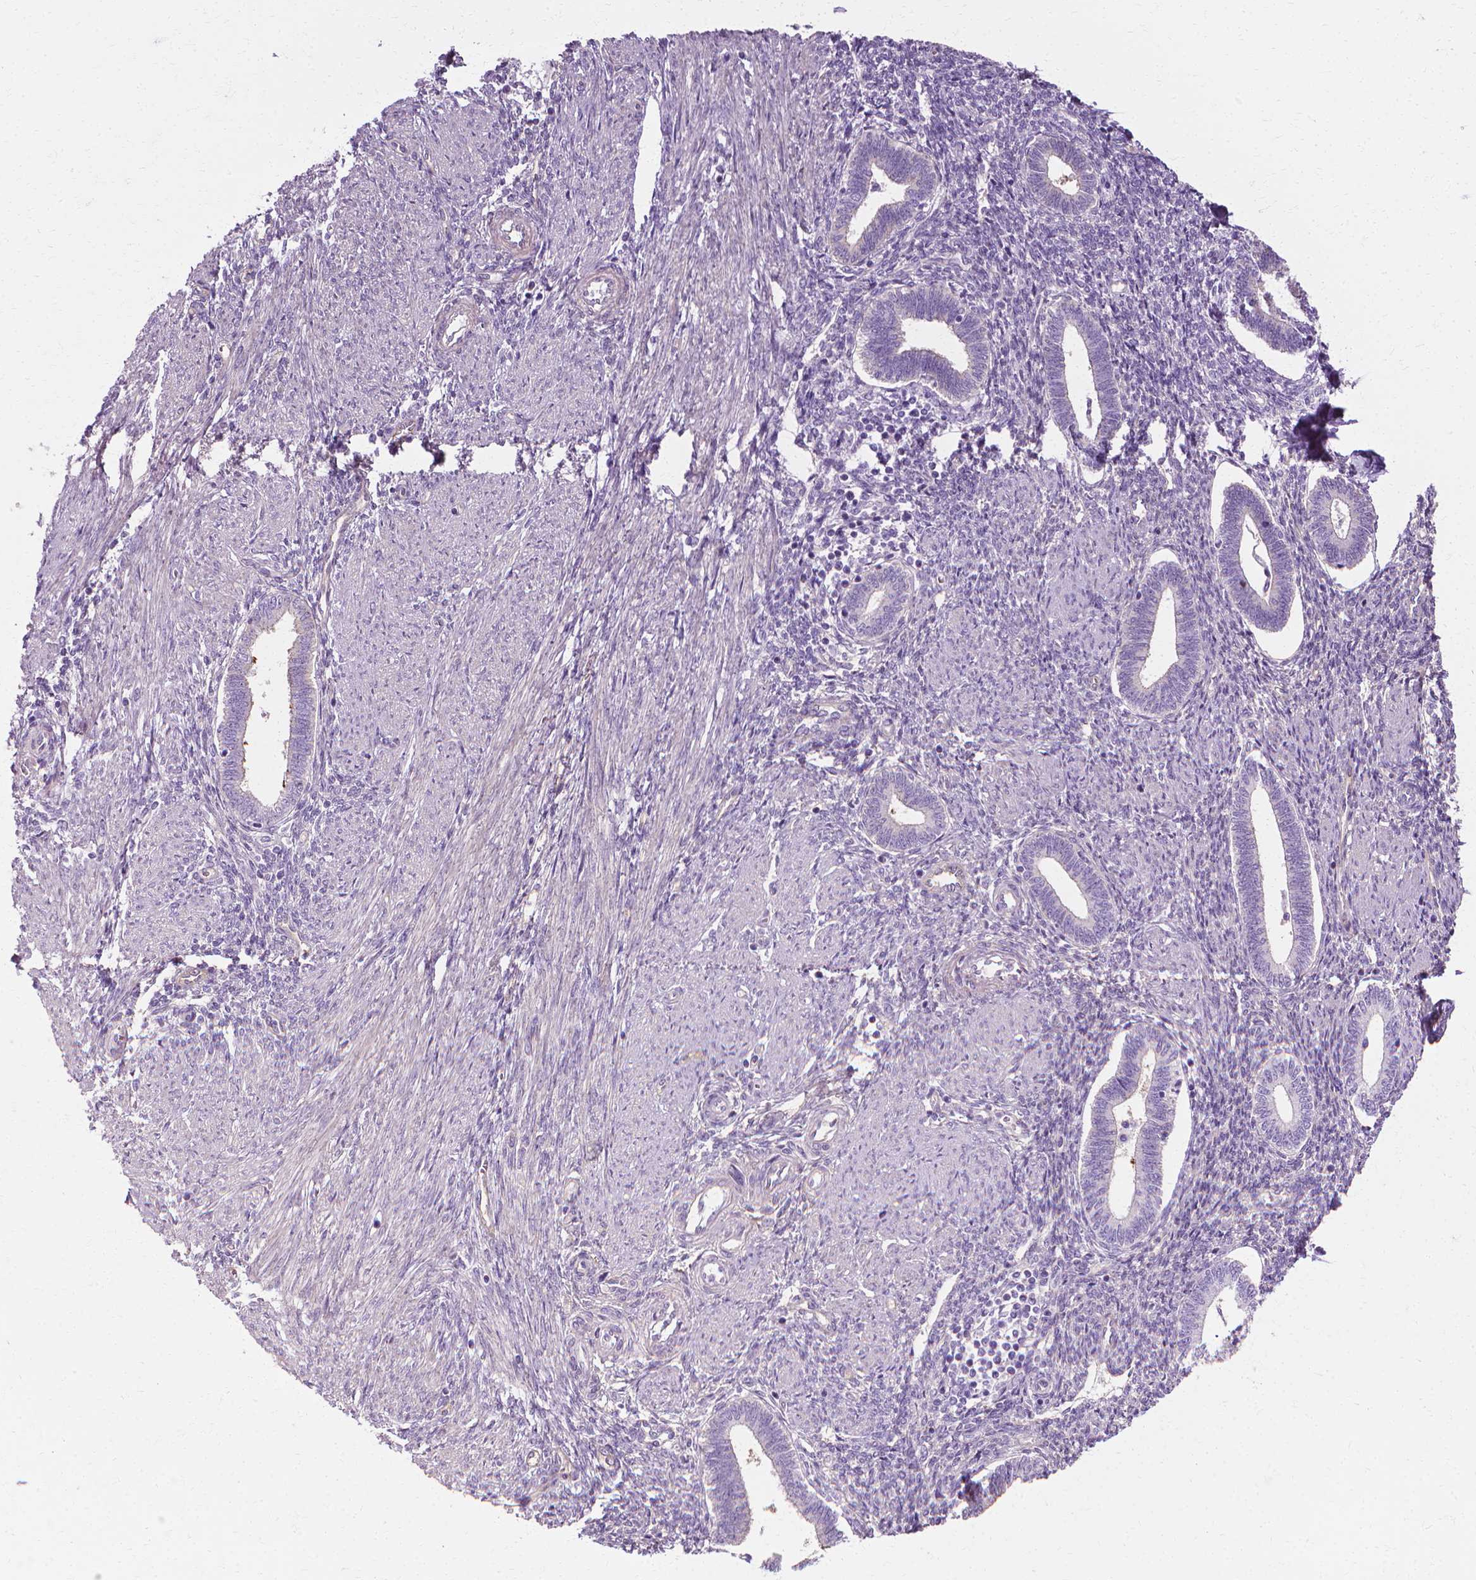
{"staining": {"intensity": "negative", "quantity": "none", "location": "none"}, "tissue": "endometrium", "cell_type": "Cells in endometrial stroma", "image_type": "normal", "snomed": [{"axis": "morphology", "description": "Normal tissue, NOS"}, {"axis": "topography", "description": "Endometrium"}], "caption": "This image is of normal endometrium stained with immunohistochemistry (IHC) to label a protein in brown with the nuclei are counter-stained blue. There is no expression in cells in endometrial stroma. (DAB immunohistochemistry, high magnification).", "gene": "CFAP157", "patient": {"sex": "female", "age": 42}}